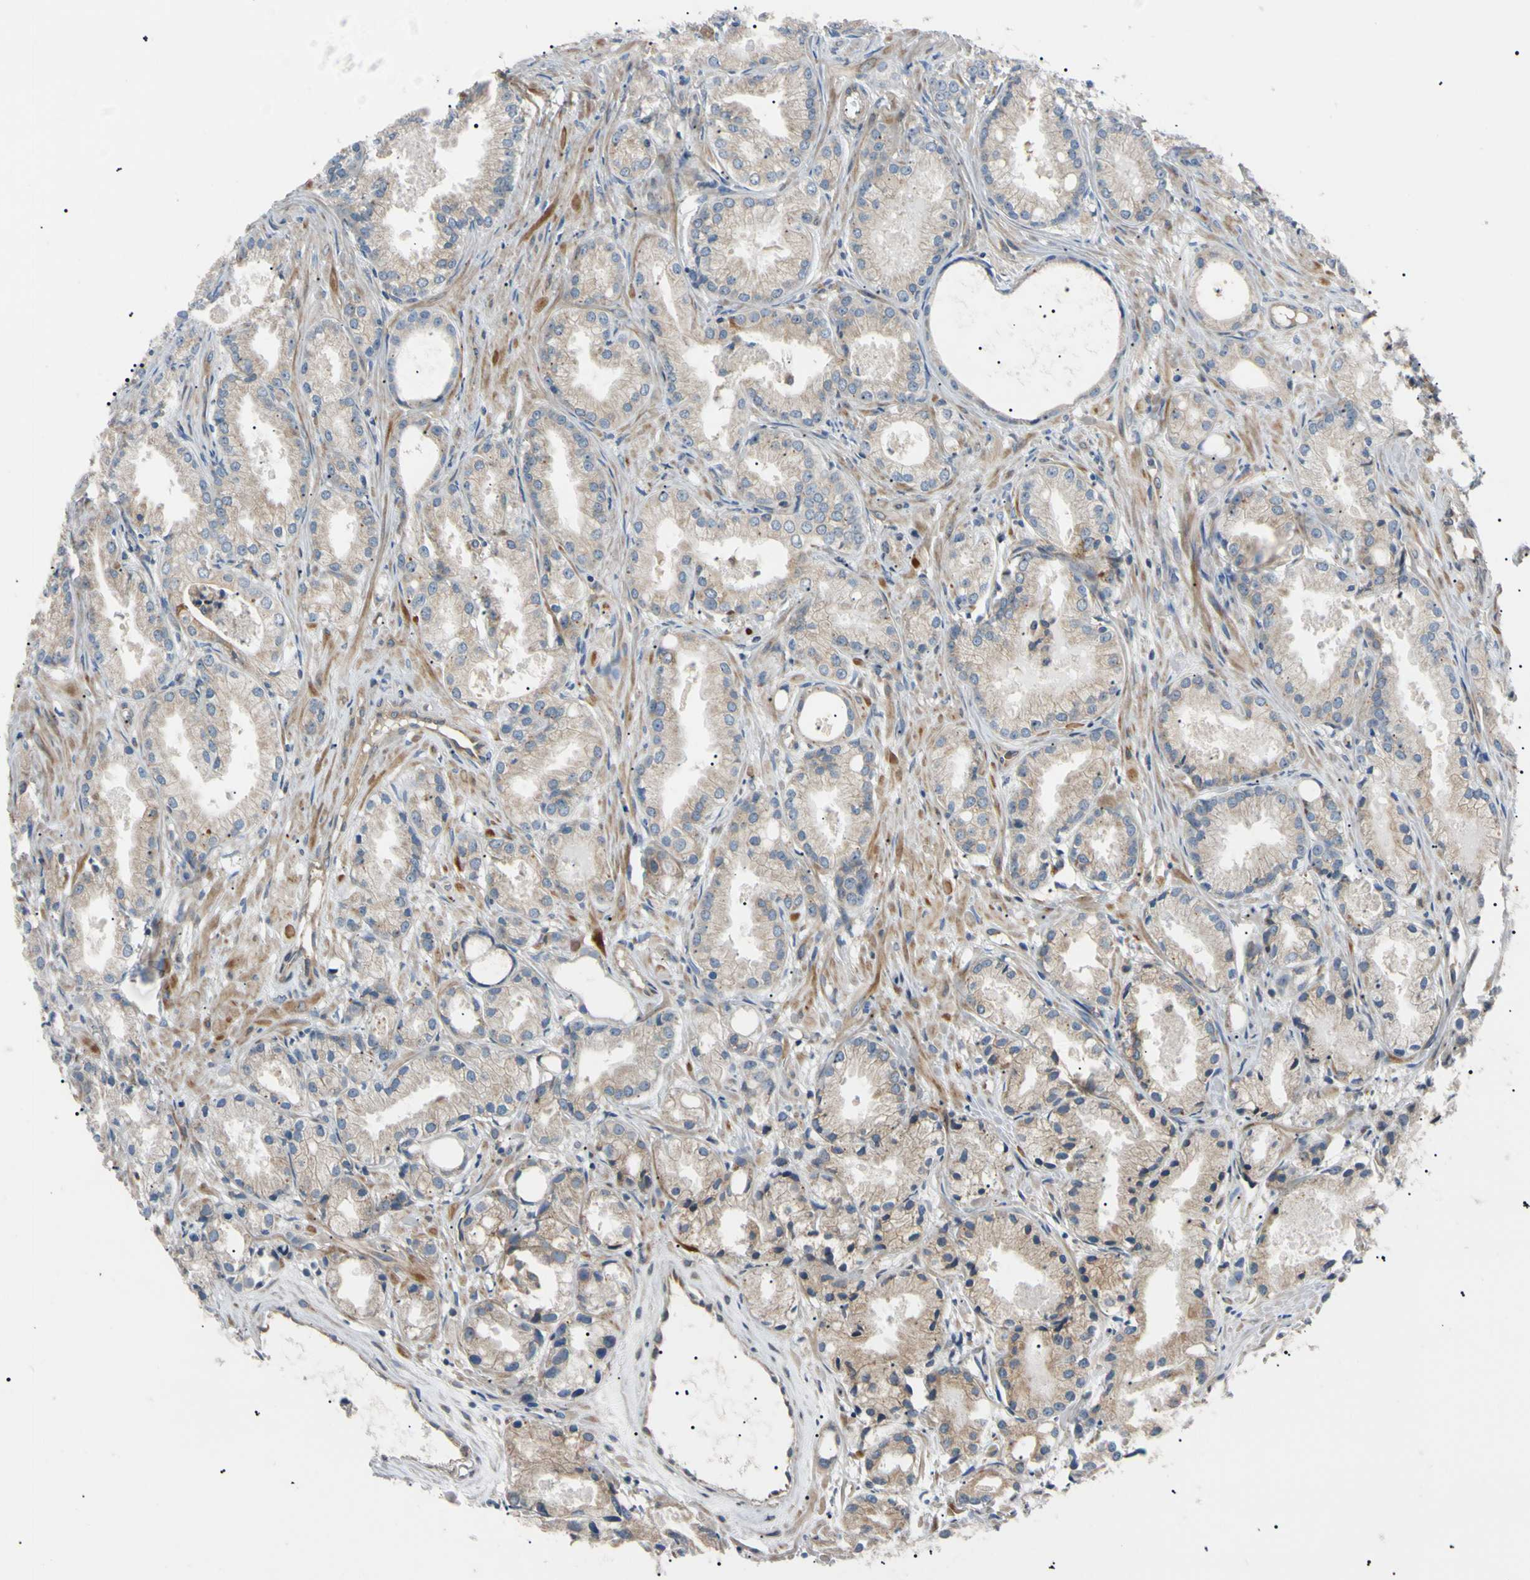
{"staining": {"intensity": "moderate", "quantity": ">75%", "location": "cytoplasmic/membranous"}, "tissue": "prostate cancer", "cell_type": "Tumor cells", "image_type": "cancer", "snomed": [{"axis": "morphology", "description": "Adenocarcinoma, Low grade"}, {"axis": "topography", "description": "Prostate"}], "caption": "Moderate cytoplasmic/membranous expression for a protein is identified in about >75% of tumor cells of adenocarcinoma (low-grade) (prostate) using immunohistochemistry.", "gene": "VAPA", "patient": {"sex": "male", "age": 72}}